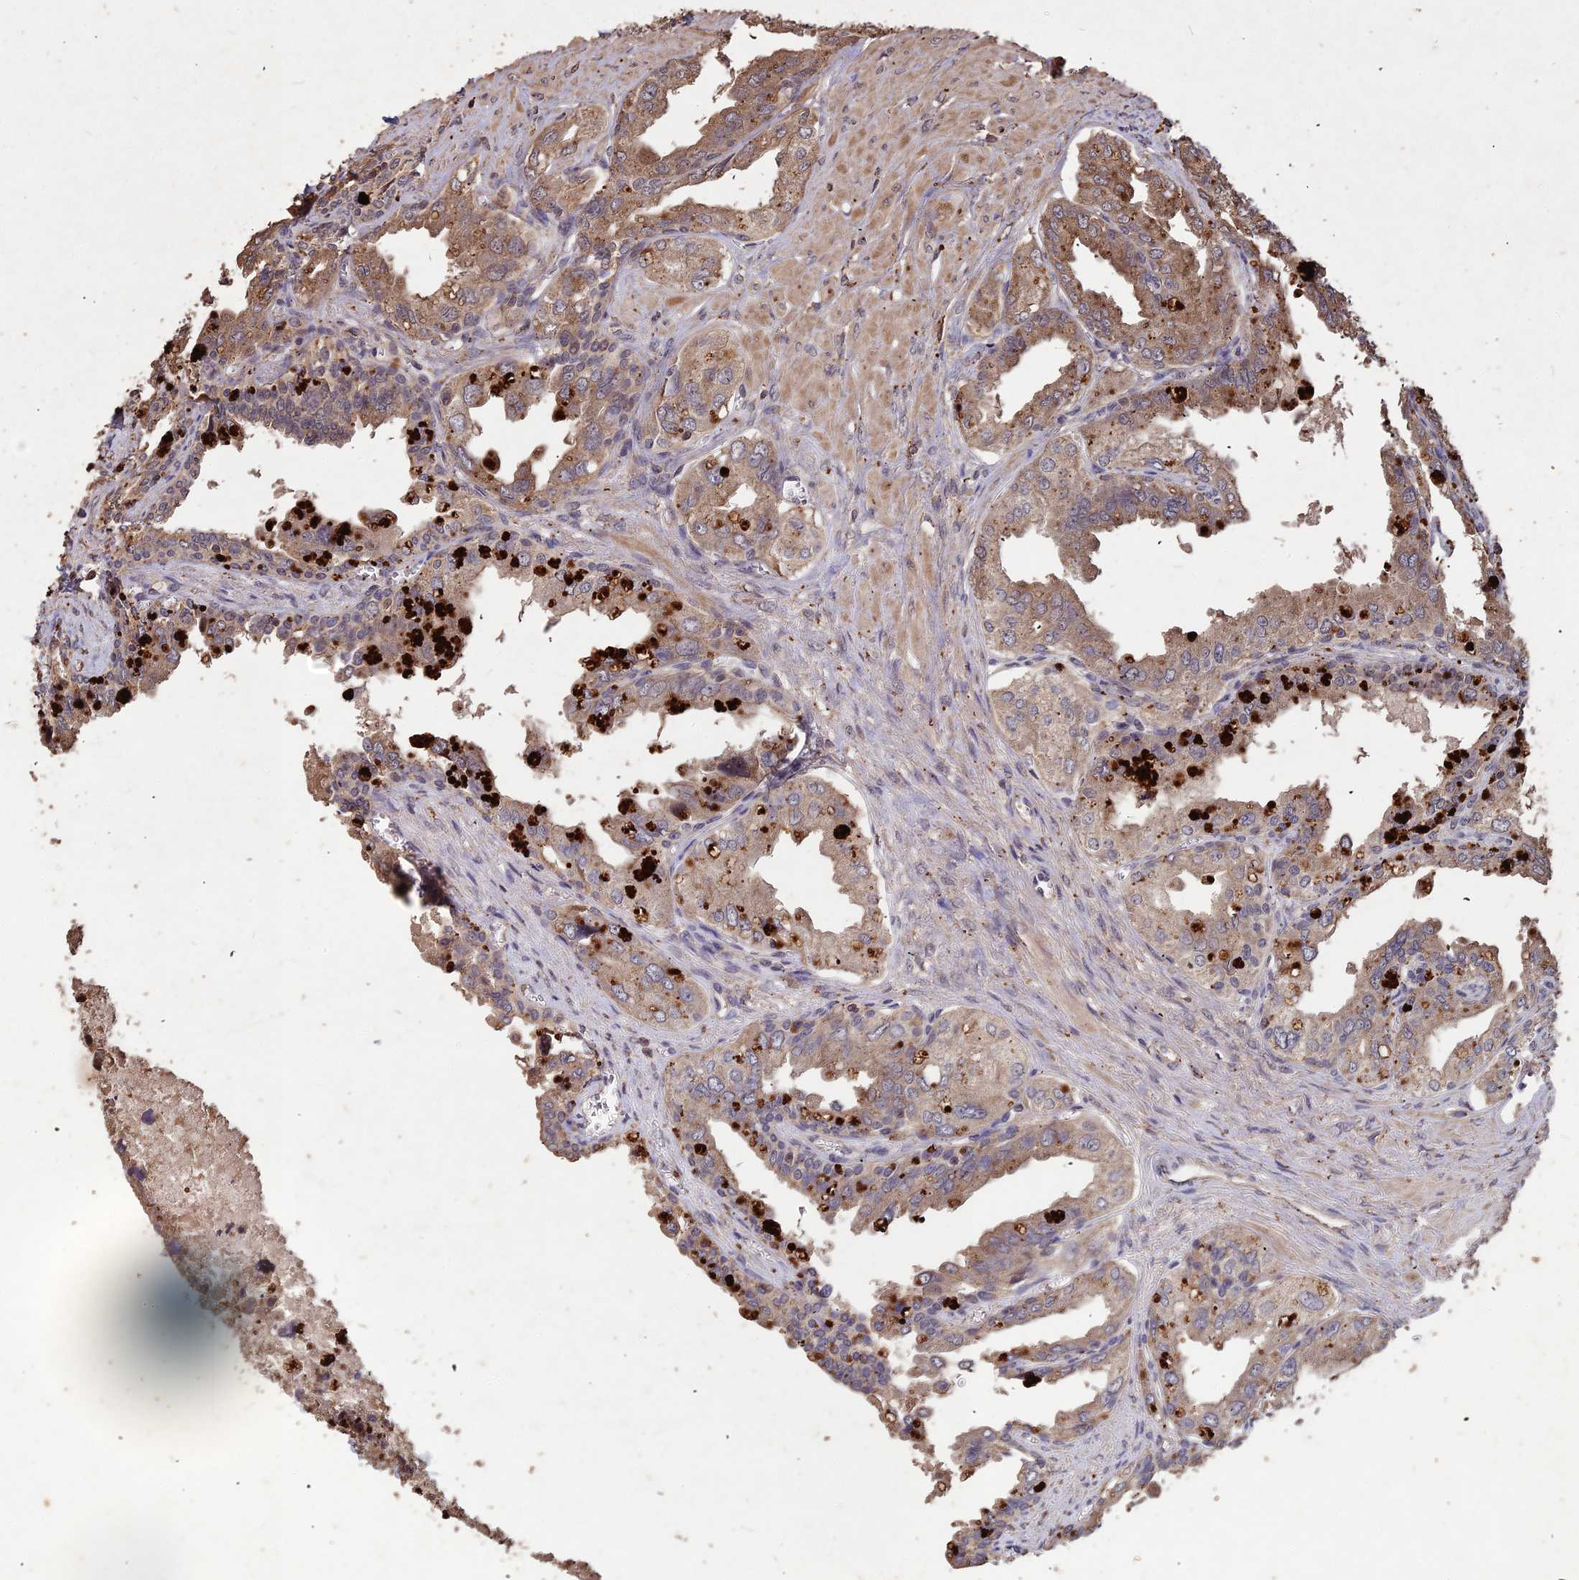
{"staining": {"intensity": "moderate", "quantity": ">75%", "location": "cytoplasmic/membranous"}, "tissue": "seminal vesicle", "cell_type": "Glandular cells", "image_type": "normal", "snomed": [{"axis": "morphology", "description": "Normal tissue, NOS"}, {"axis": "topography", "description": "Seminal veicle"}], "caption": "DAB (3,3'-diaminobenzidine) immunohistochemical staining of unremarkable human seminal vesicle shows moderate cytoplasmic/membranous protein expression in about >75% of glandular cells.", "gene": "SYMPK", "patient": {"sex": "male", "age": 67}}